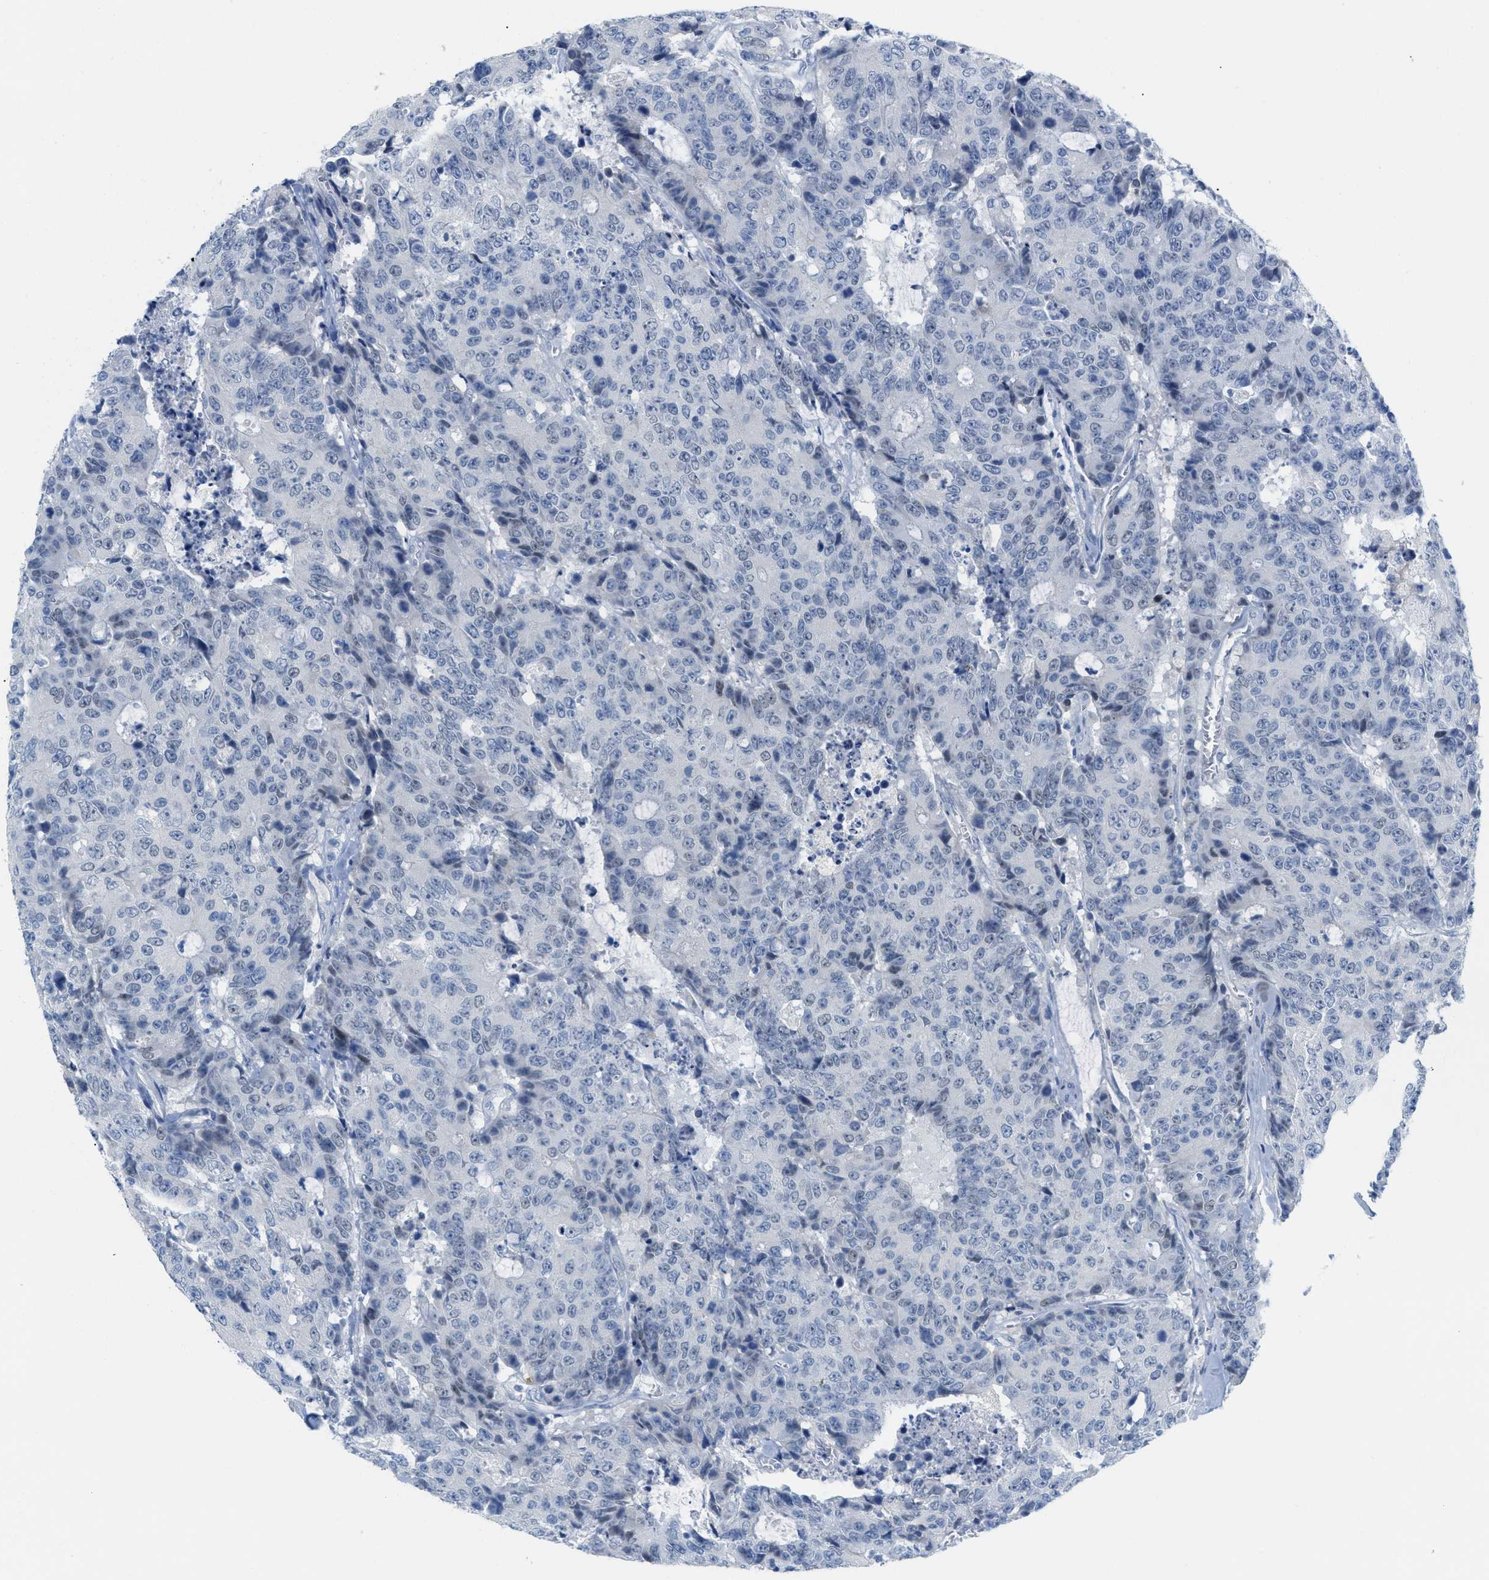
{"staining": {"intensity": "negative", "quantity": "none", "location": "none"}, "tissue": "colorectal cancer", "cell_type": "Tumor cells", "image_type": "cancer", "snomed": [{"axis": "morphology", "description": "Adenocarcinoma, NOS"}, {"axis": "topography", "description": "Colon"}], "caption": "IHC histopathology image of human colorectal cancer (adenocarcinoma) stained for a protein (brown), which shows no staining in tumor cells.", "gene": "HSF2", "patient": {"sex": "female", "age": 86}}